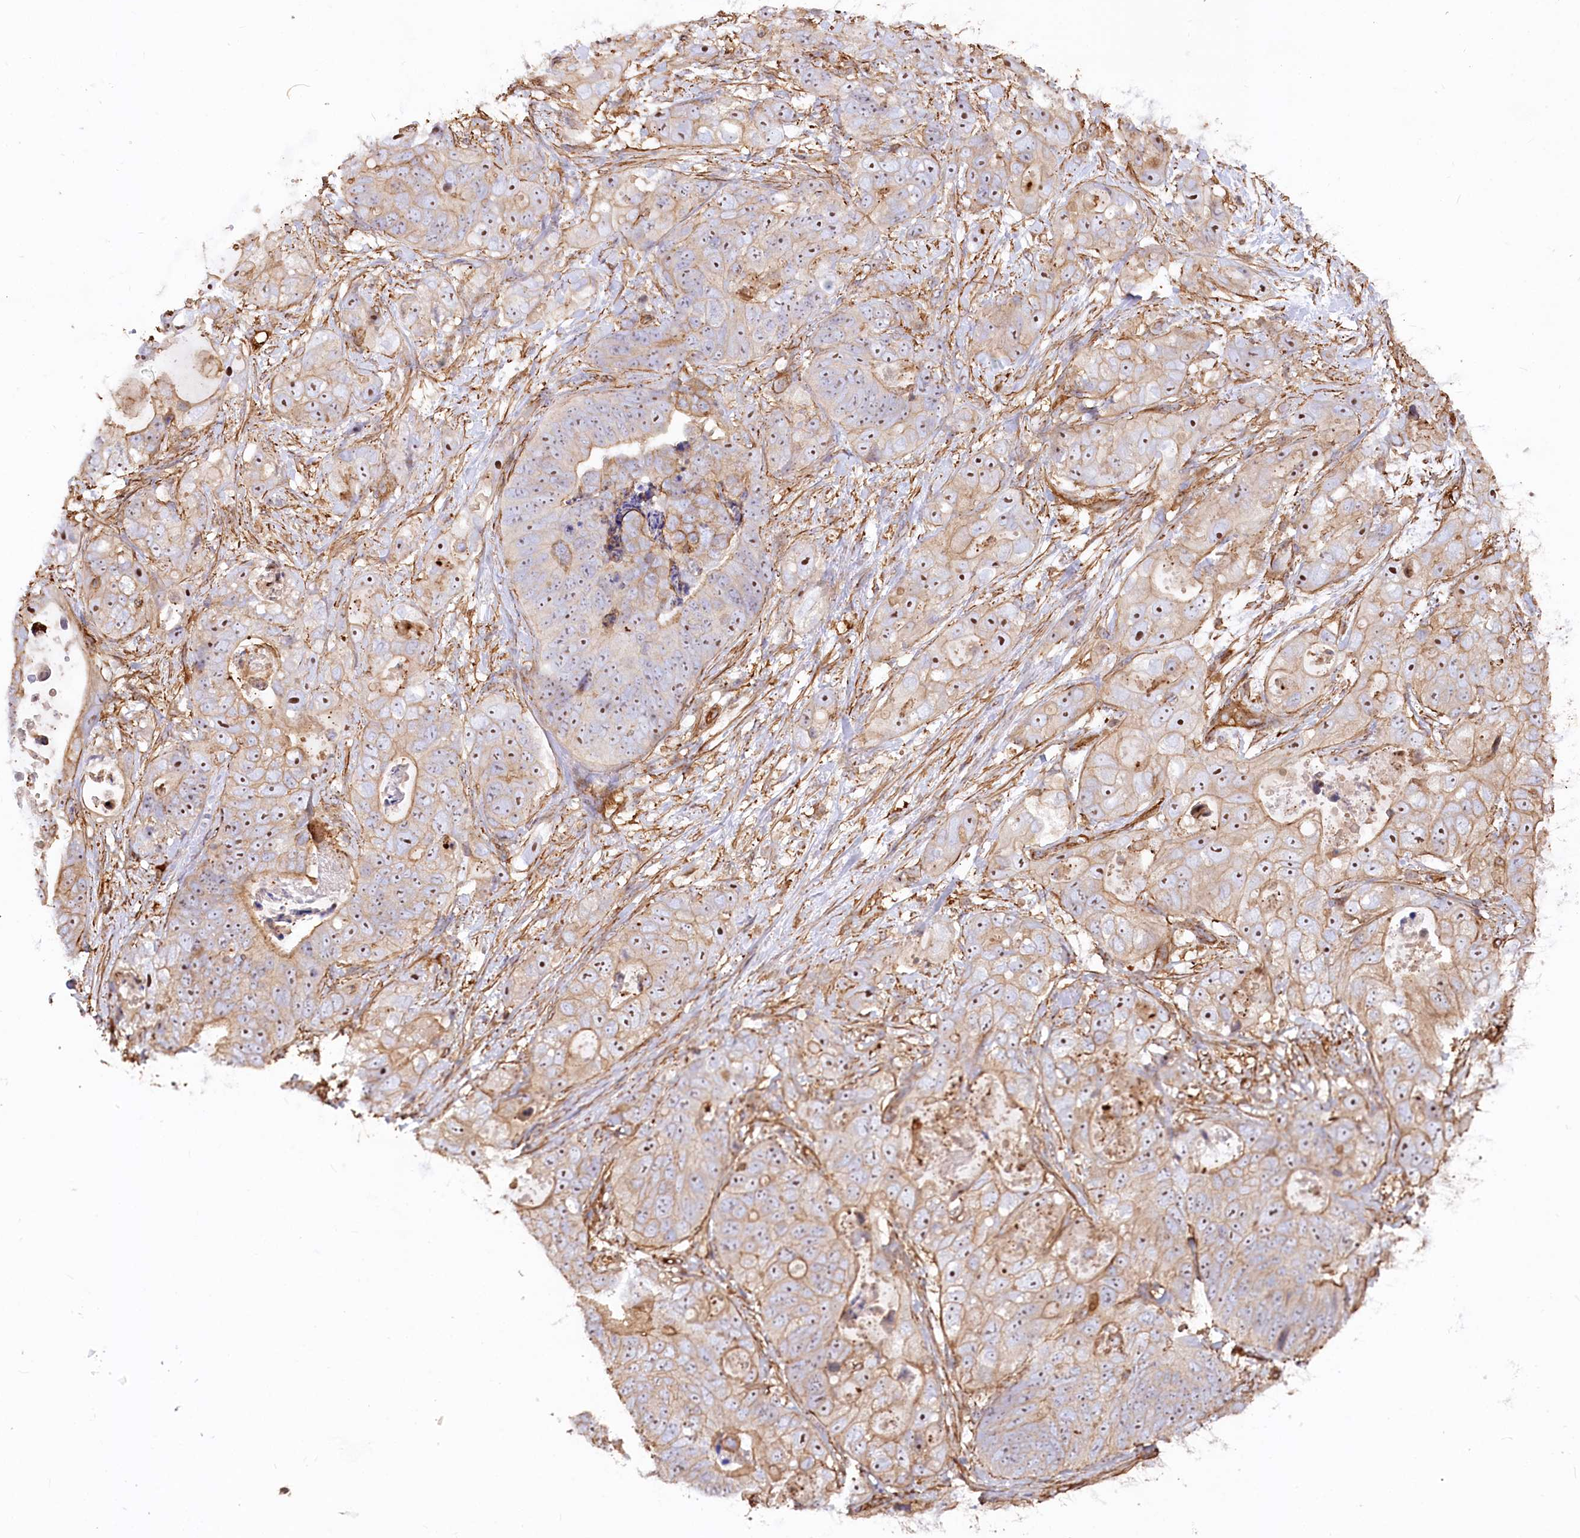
{"staining": {"intensity": "moderate", "quantity": "25%-75%", "location": "cytoplasmic/membranous,nuclear"}, "tissue": "stomach cancer", "cell_type": "Tumor cells", "image_type": "cancer", "snomed": [{"axis": "morphology", "description": "Adenocarcinoma, NOS"}, {"axis": "topography", "description": "Stomach"}], "caption": "Immunohistochemical staining of human adenocarcinoma (stomach) demonstrates moderate cytoplasmic/membranous and nuclear protein staining in approximately 25%-75% of tumor cells.", "gene": "WDR36", "patient": {"sex": "female", "age": 89}}